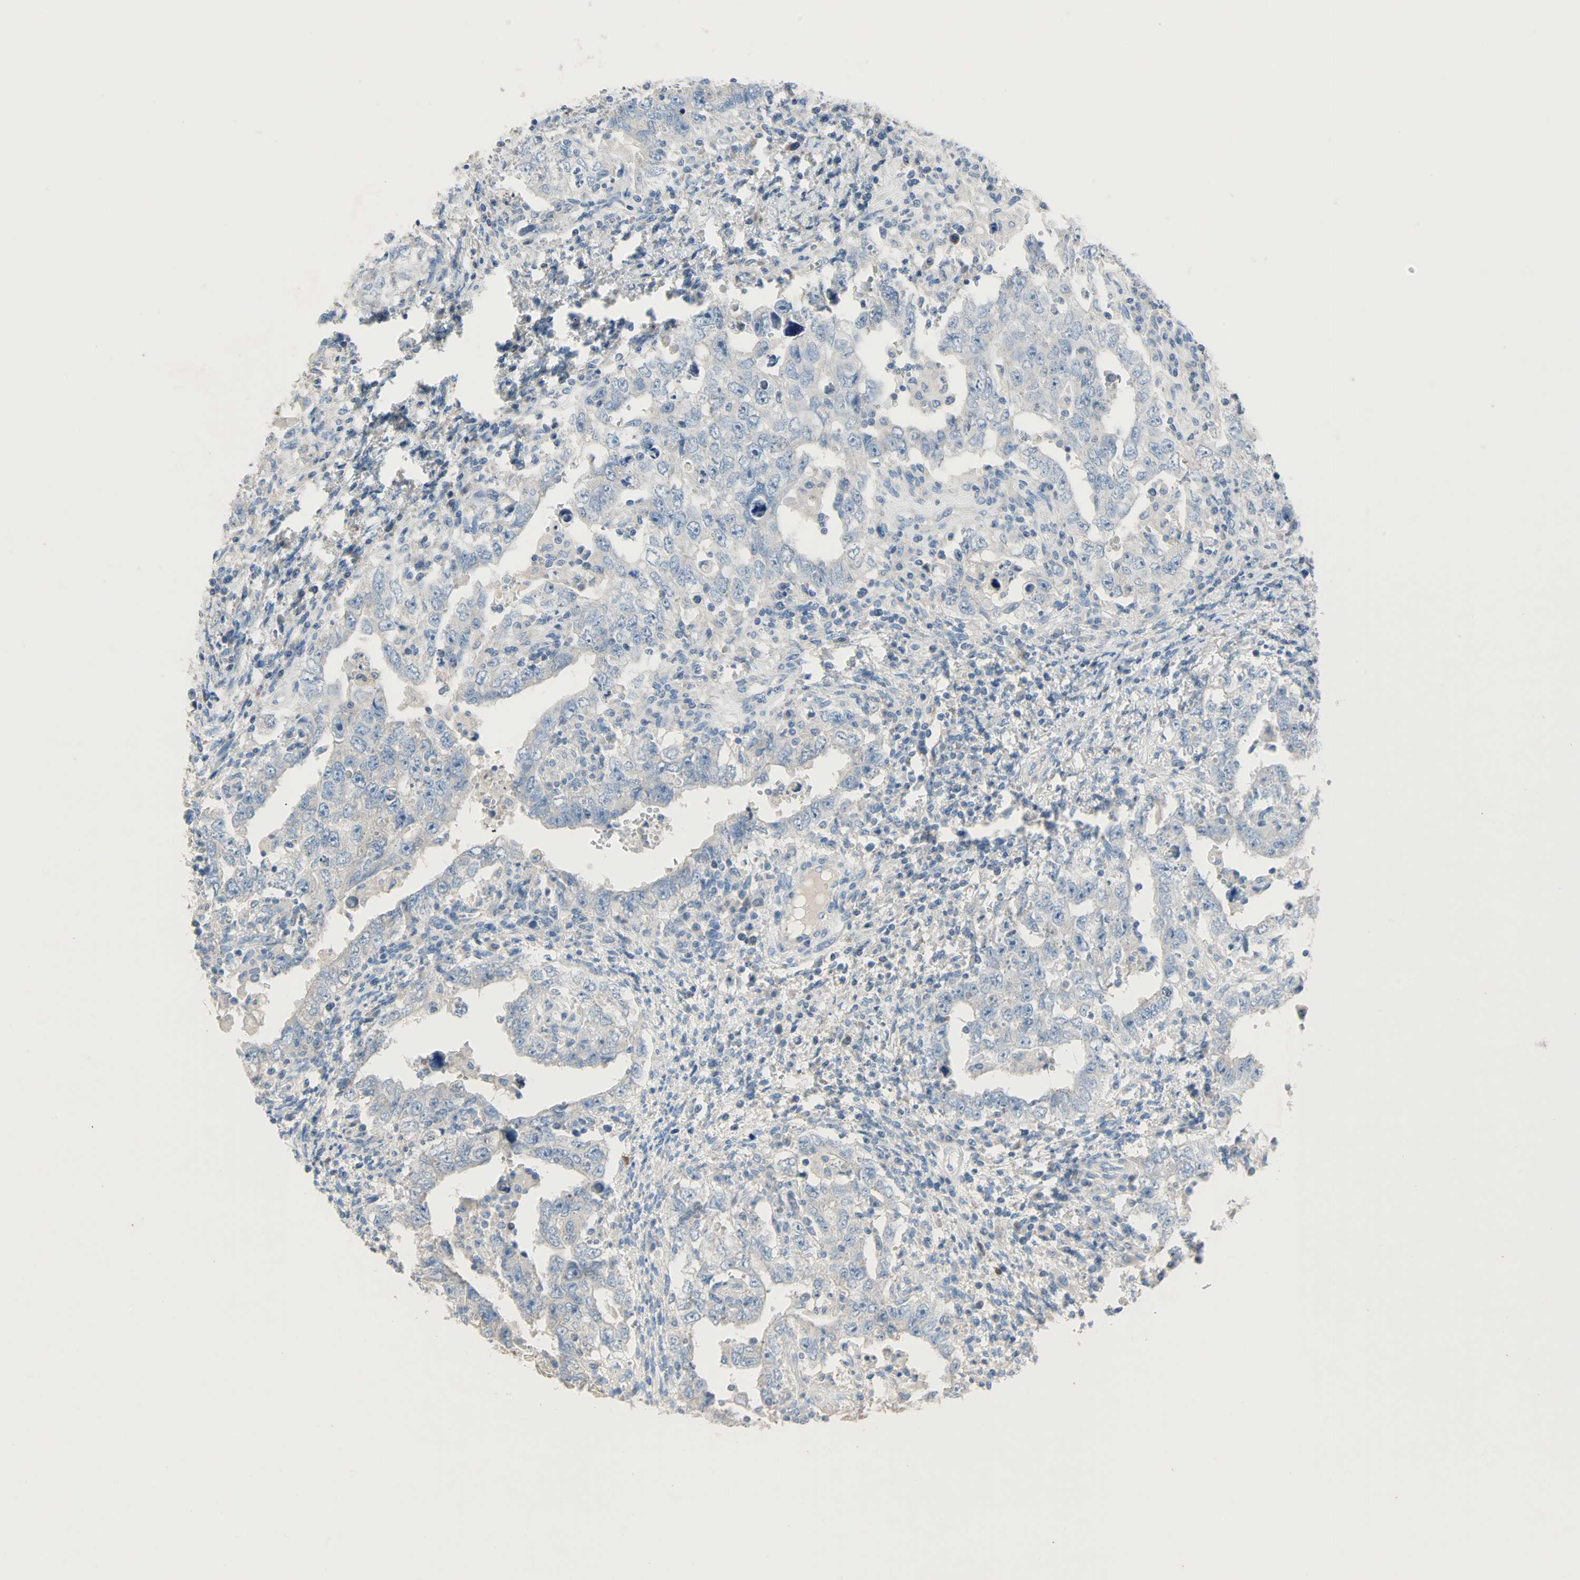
{"staining": {"intensity": "negative", "quantity": "none", "location": "none"}, "tissue": "testis cancer", "cell_type": "Tumor cells", "image_type": "cancer", "snomed": [{"axis": "morphology", "description": "Carcinoma, Embryonal, NOS"}, {"axis": "topography", "description": "Testis"}], "caption": "This is a photomicrograph of immunohistochemistry (IHC) staining of embryonal carcinoma (testis), which shows no positivity in tumor cells.", "gene": "ACVRL1", "patient": {"sex": "male", "age": 26}}